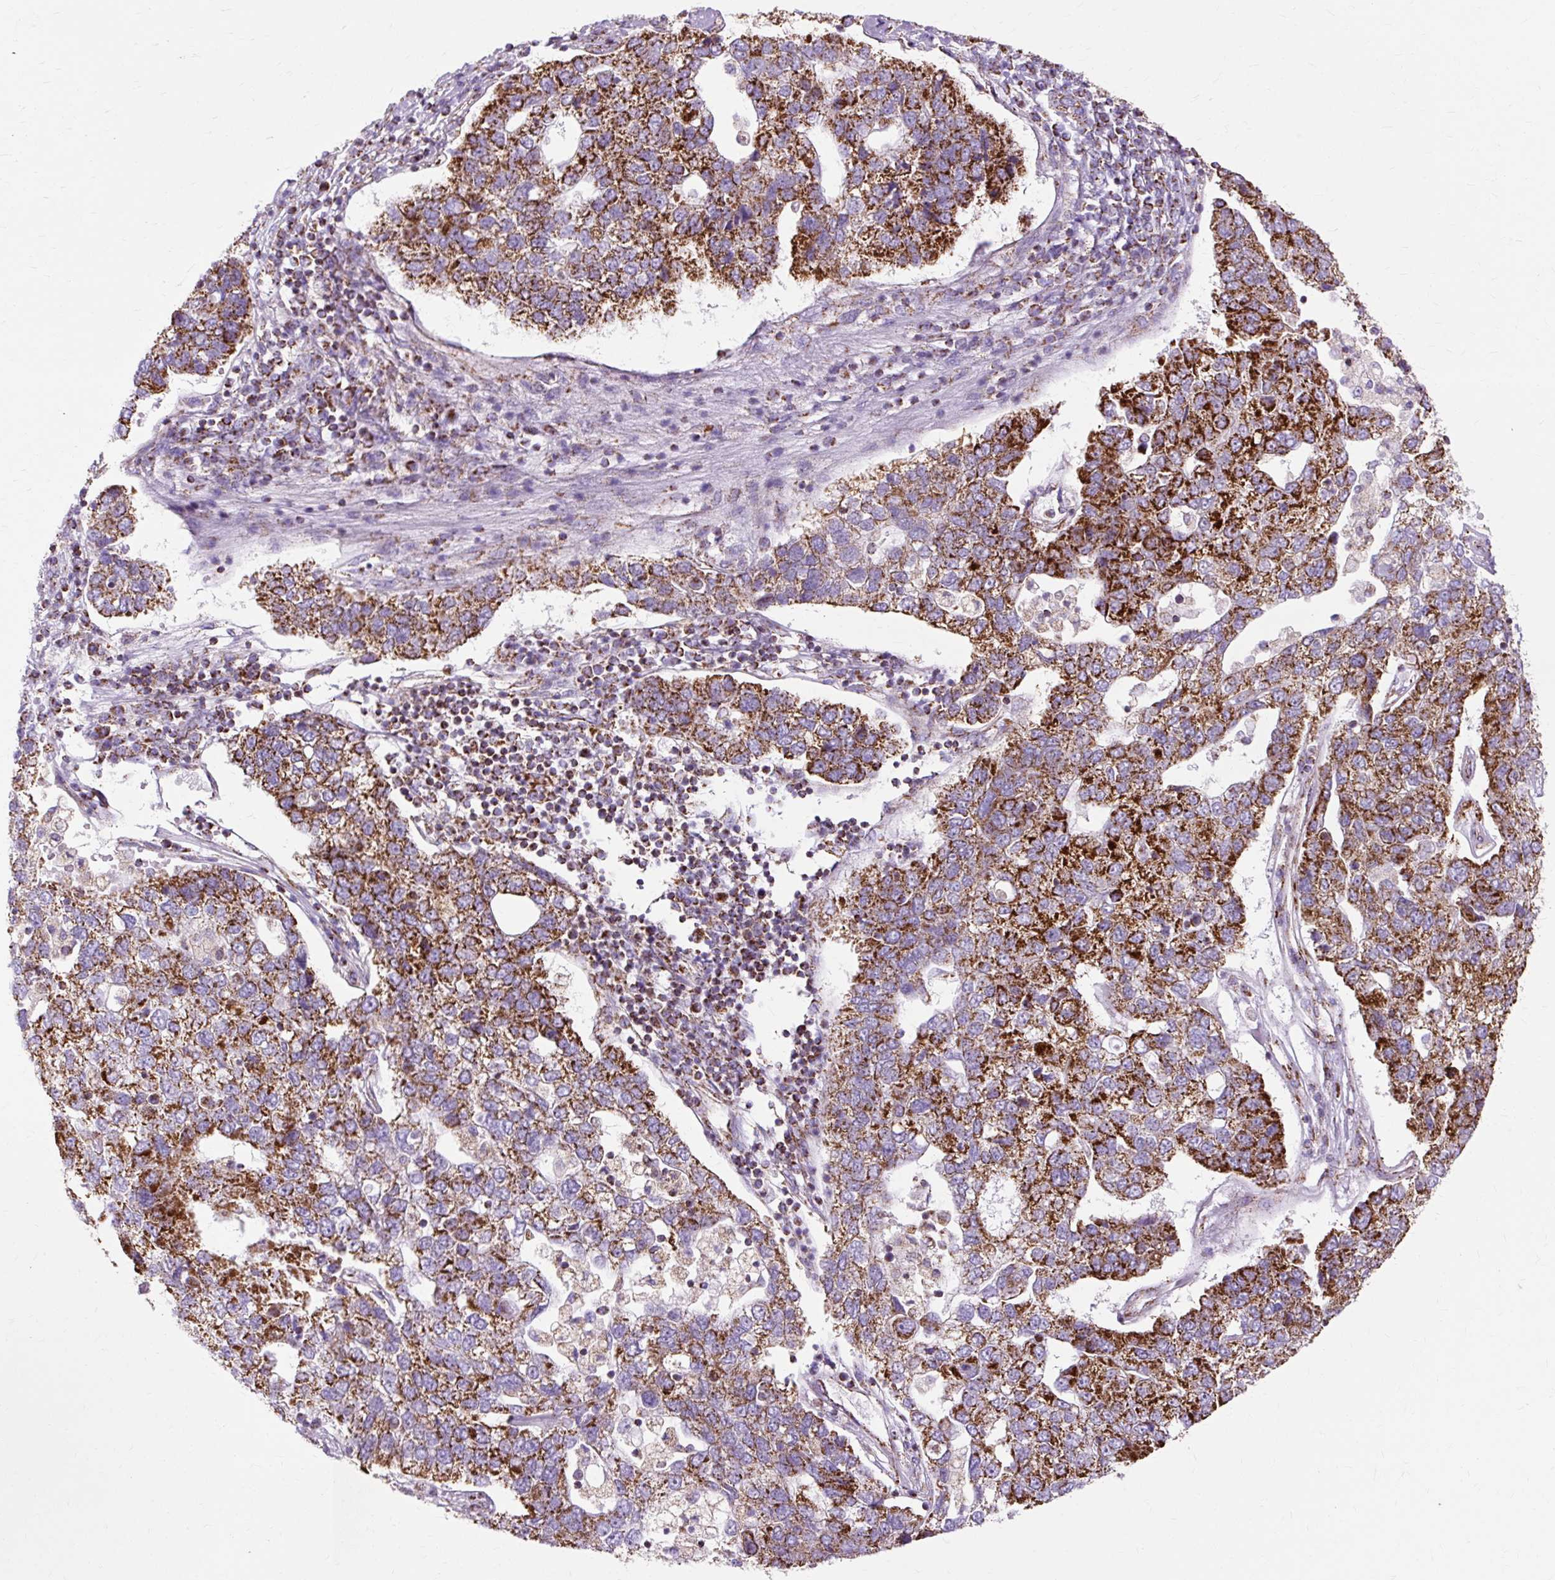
{"staining": {"intensity": "strong", "quantity": ">75%", "location": "cytoplasmic/membranous"}, "tissue": "pancreatic cancer", "cell_type": "Tumor cells", "image_type": "cancer", "snomed": [{"axis": "morphology", "description": "Adenocarcinoma, NOS"}, {"axis": "topography", "description": "Pancreas"}], "caption": "Immunohistochemistry (IHC) of human adenocarcinoma (pancreatic) shows high levels of strong cytoplasmic/membranous expression in approximately >75% of tumor cells.", "gene": "DLAT", "patient": {"sex": "female", "age": 61}}